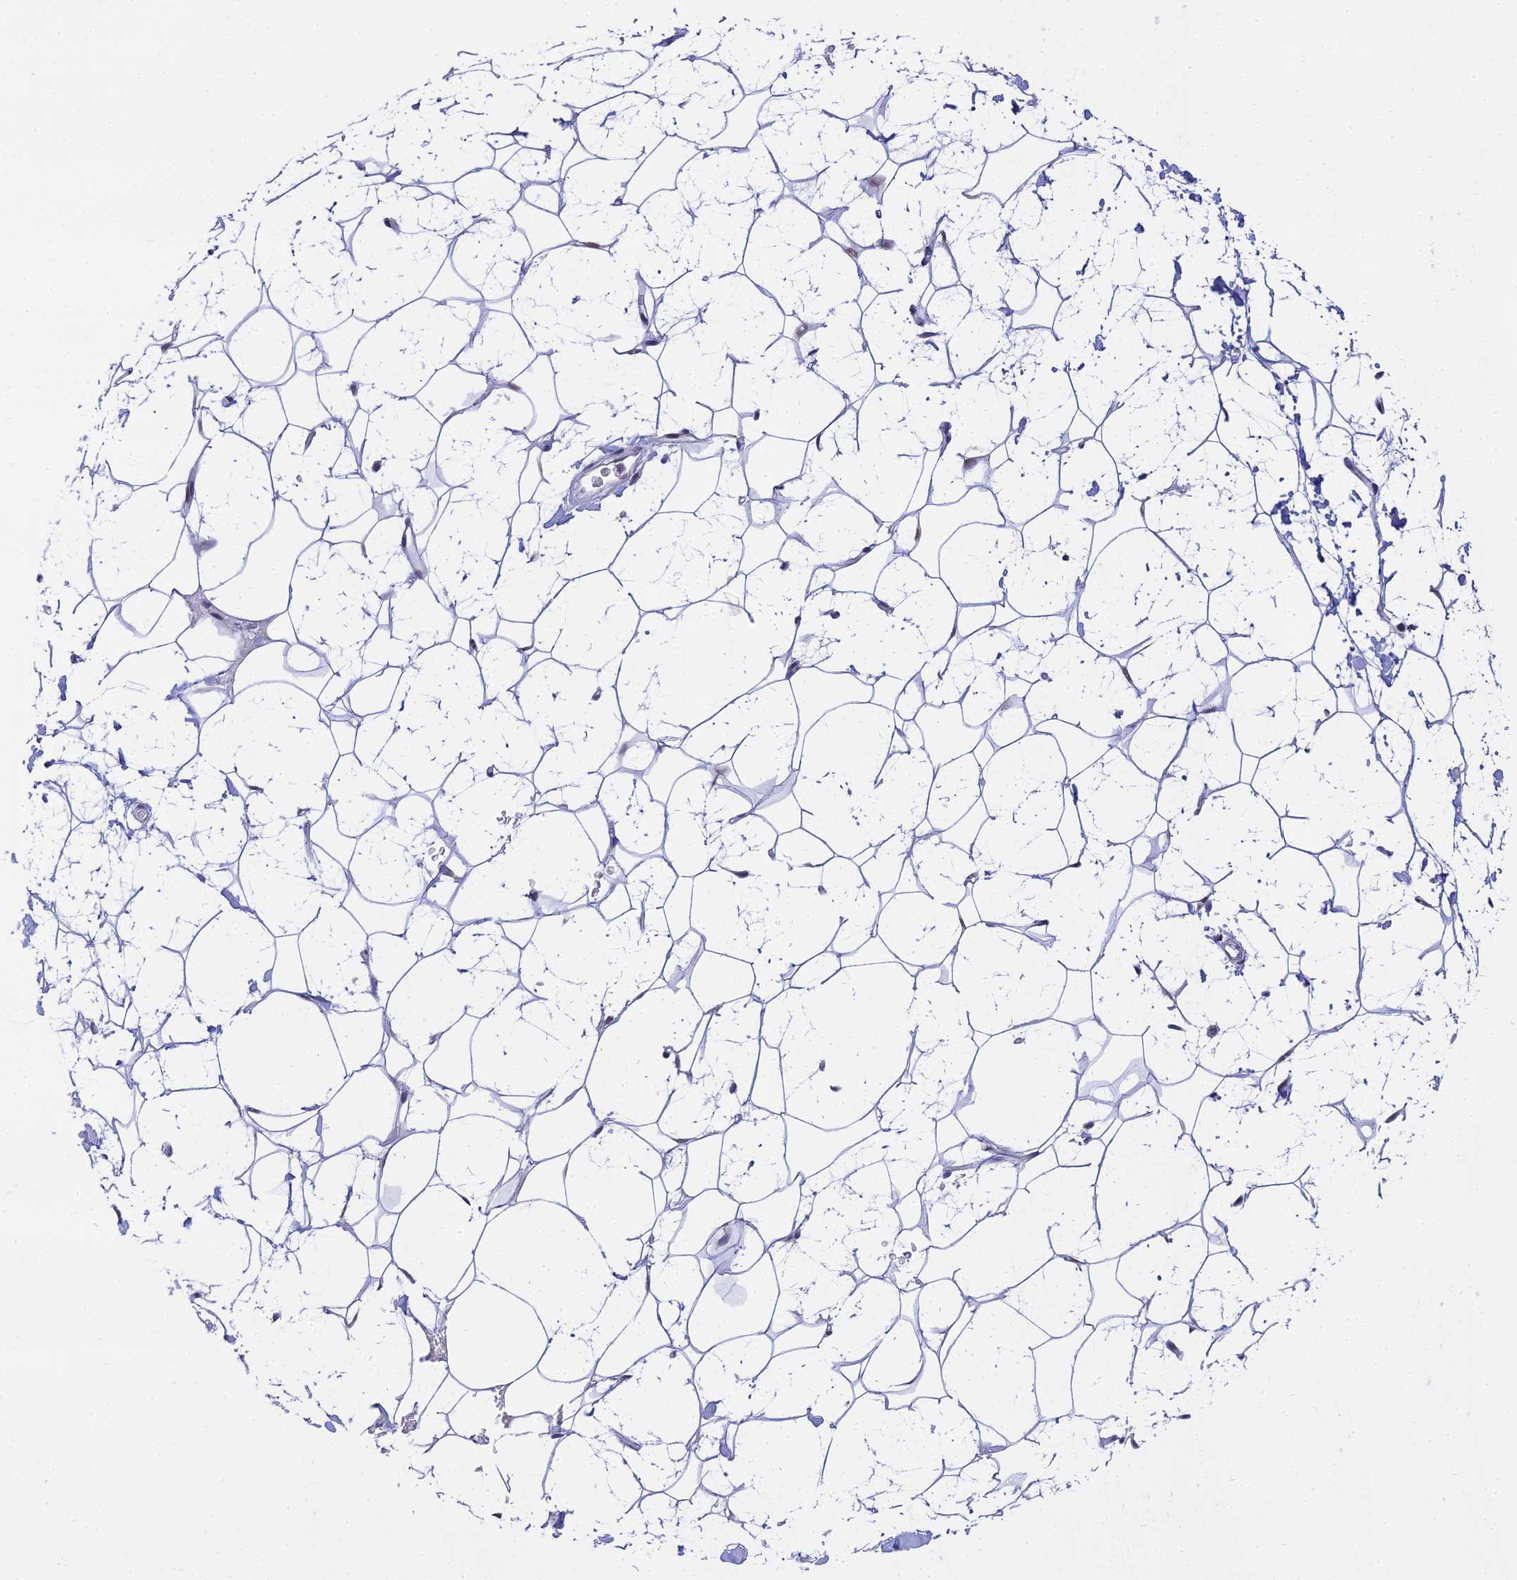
{"staining": {"intensity": "negative", "quantity": "none", "location": "none"}, "tissue": "adipose tissue", "cell_type": "Adipocytes", "image_type": "normal", "snomed": [{"axis": "morphology", "description": "Normal tissue, NOS"}, {"axis": "topography", "description": "Breast"}], "caption": "Adipocytes show no significant positivity in benign adipose tissue. The staining is performed using DAB brown chromogen with nuclei counter-stained in using hematoxylin.", "gene": "C2orf49", "patient": {"sex": "female", "age": 26}}